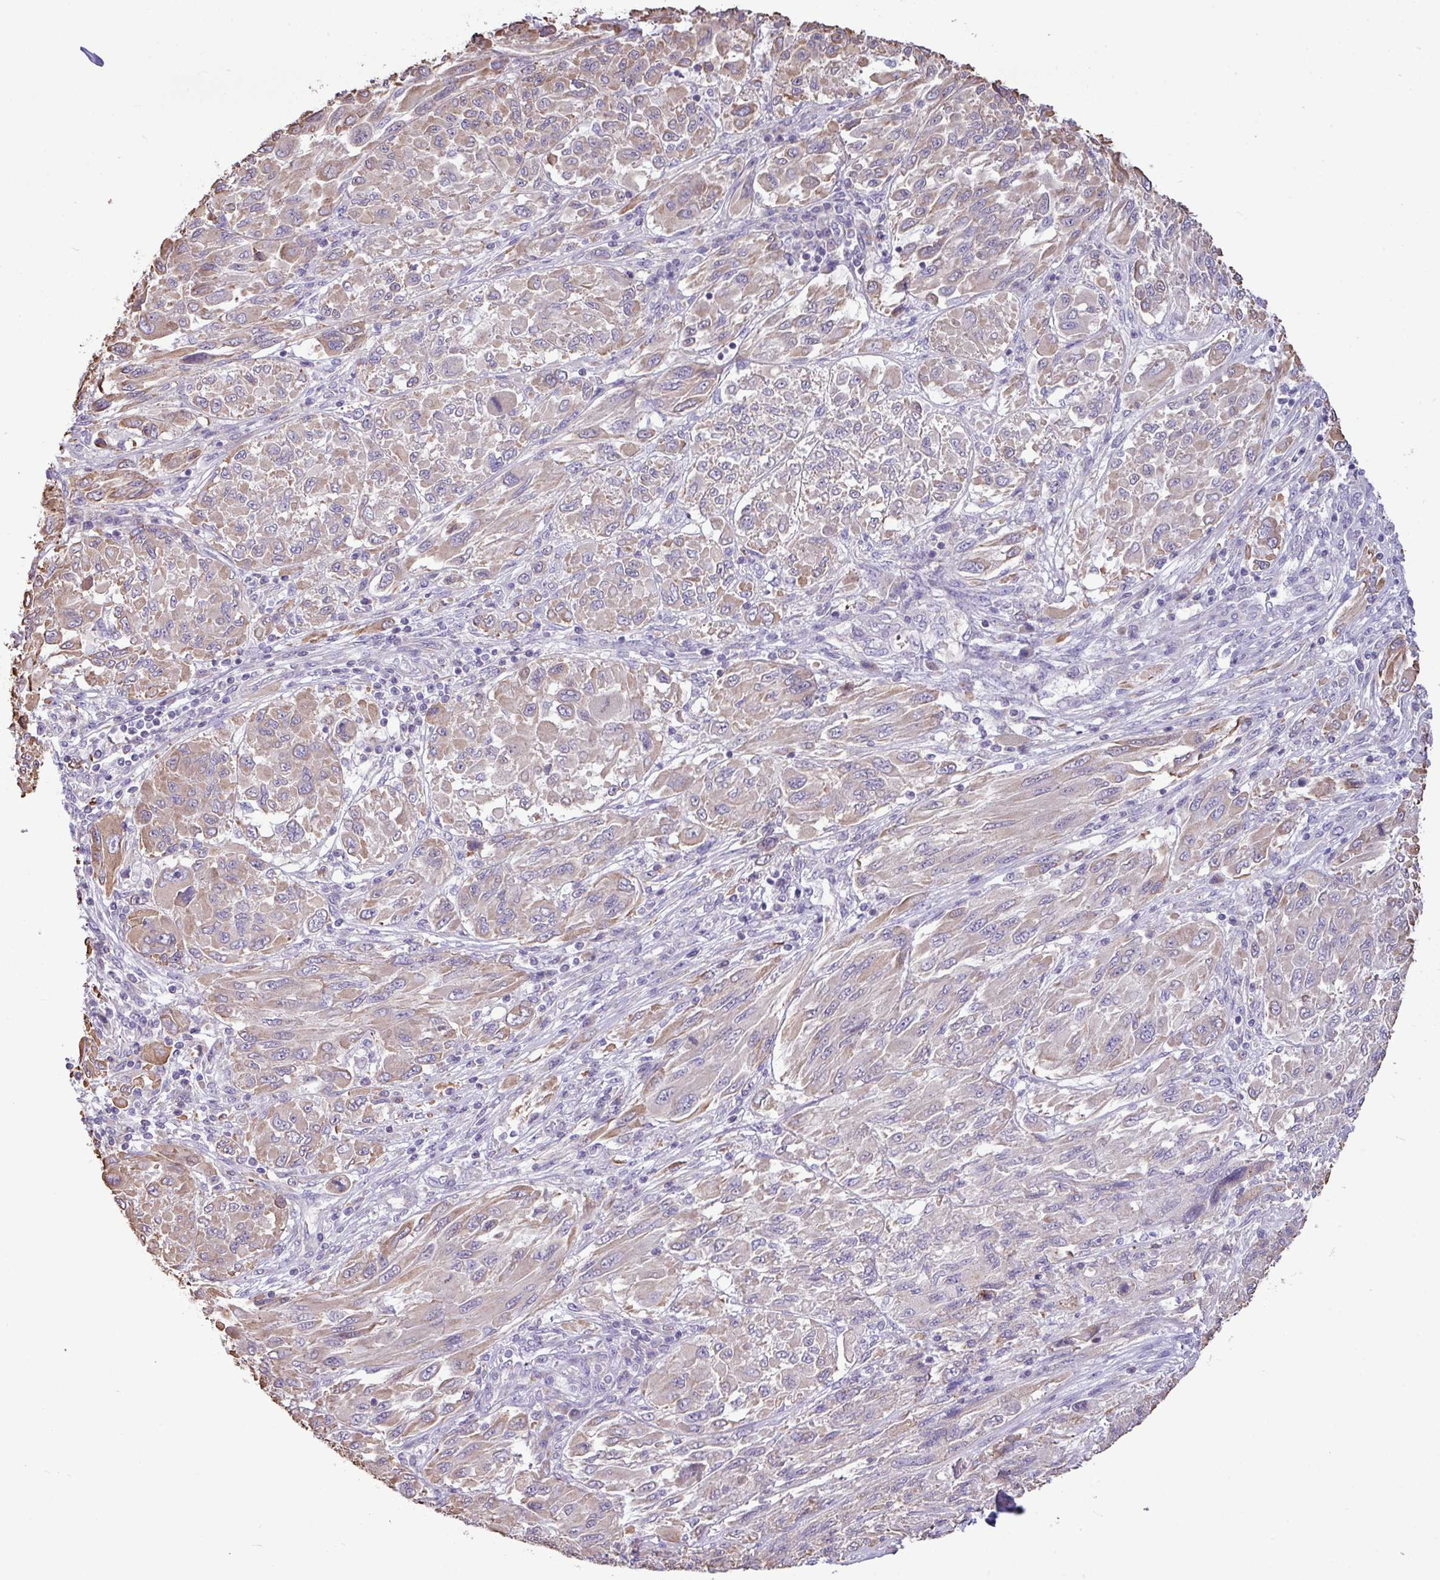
{"staining": {"intensity": "weak", "quantity": "25%-75%", "location": "cytoplasmic/membranous"}, "tissue": "melanoma", "cell_type": "Tumor cells", "image_type": "cancer", "snomed": [{"axis": "morphology", "description": "Malignant melanoma, NOS"}, {"axis": "topography", "description": "Skin"}], "caption": "Tumor cells reveal weak cytoplasmic/membranous expression in approximately 25%-75% of cells in melanoma.", "gene": "IRGC", "patient": {"sex": "female", "age": 91}}